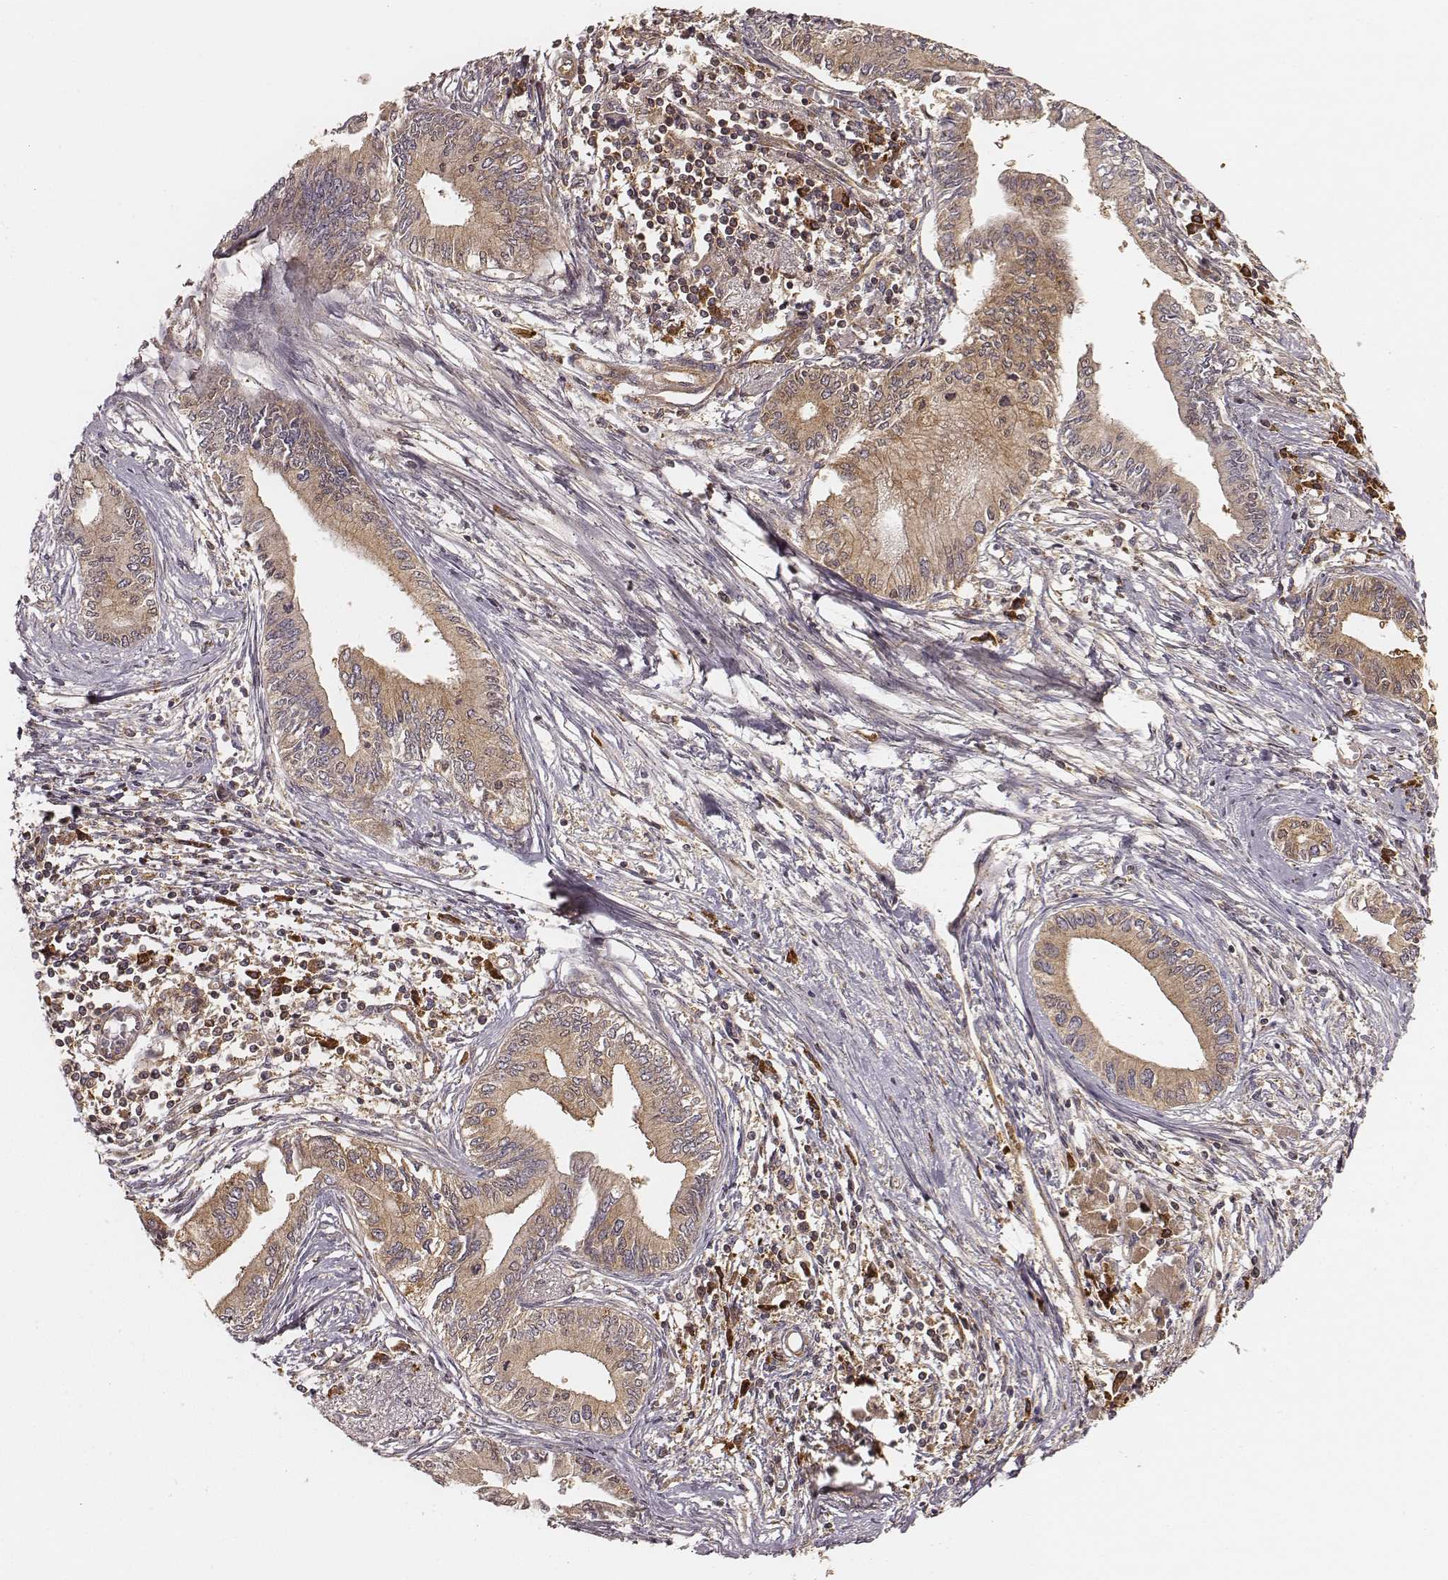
{"staining": {"intensity": "strong", "quantity": ">75%", "location": "cytoplasmic/membranous"}, "tissue": "pancreatic cancer", "cell_type": "Tumor cells", "image_type": "cancer", "snomed": [{"axis": "morphology", "description": "Adenocarcinoma, NOS"}, {"axis": "topography", "description": "Pancreas"}], "caption": "Immunohistochemistry histopathology image of neoplastic tissue: human pancreatic cancer (adenocarcinoma) stained using IHC demonstrates high levels of strong protein expression localized specifically in the cytoplasmic/membranous of tumor cells, appearing as a cytoplasmic/membranous brown color.", "gene": "CARS1", "patient": {"sex": "female", "age": 61}}